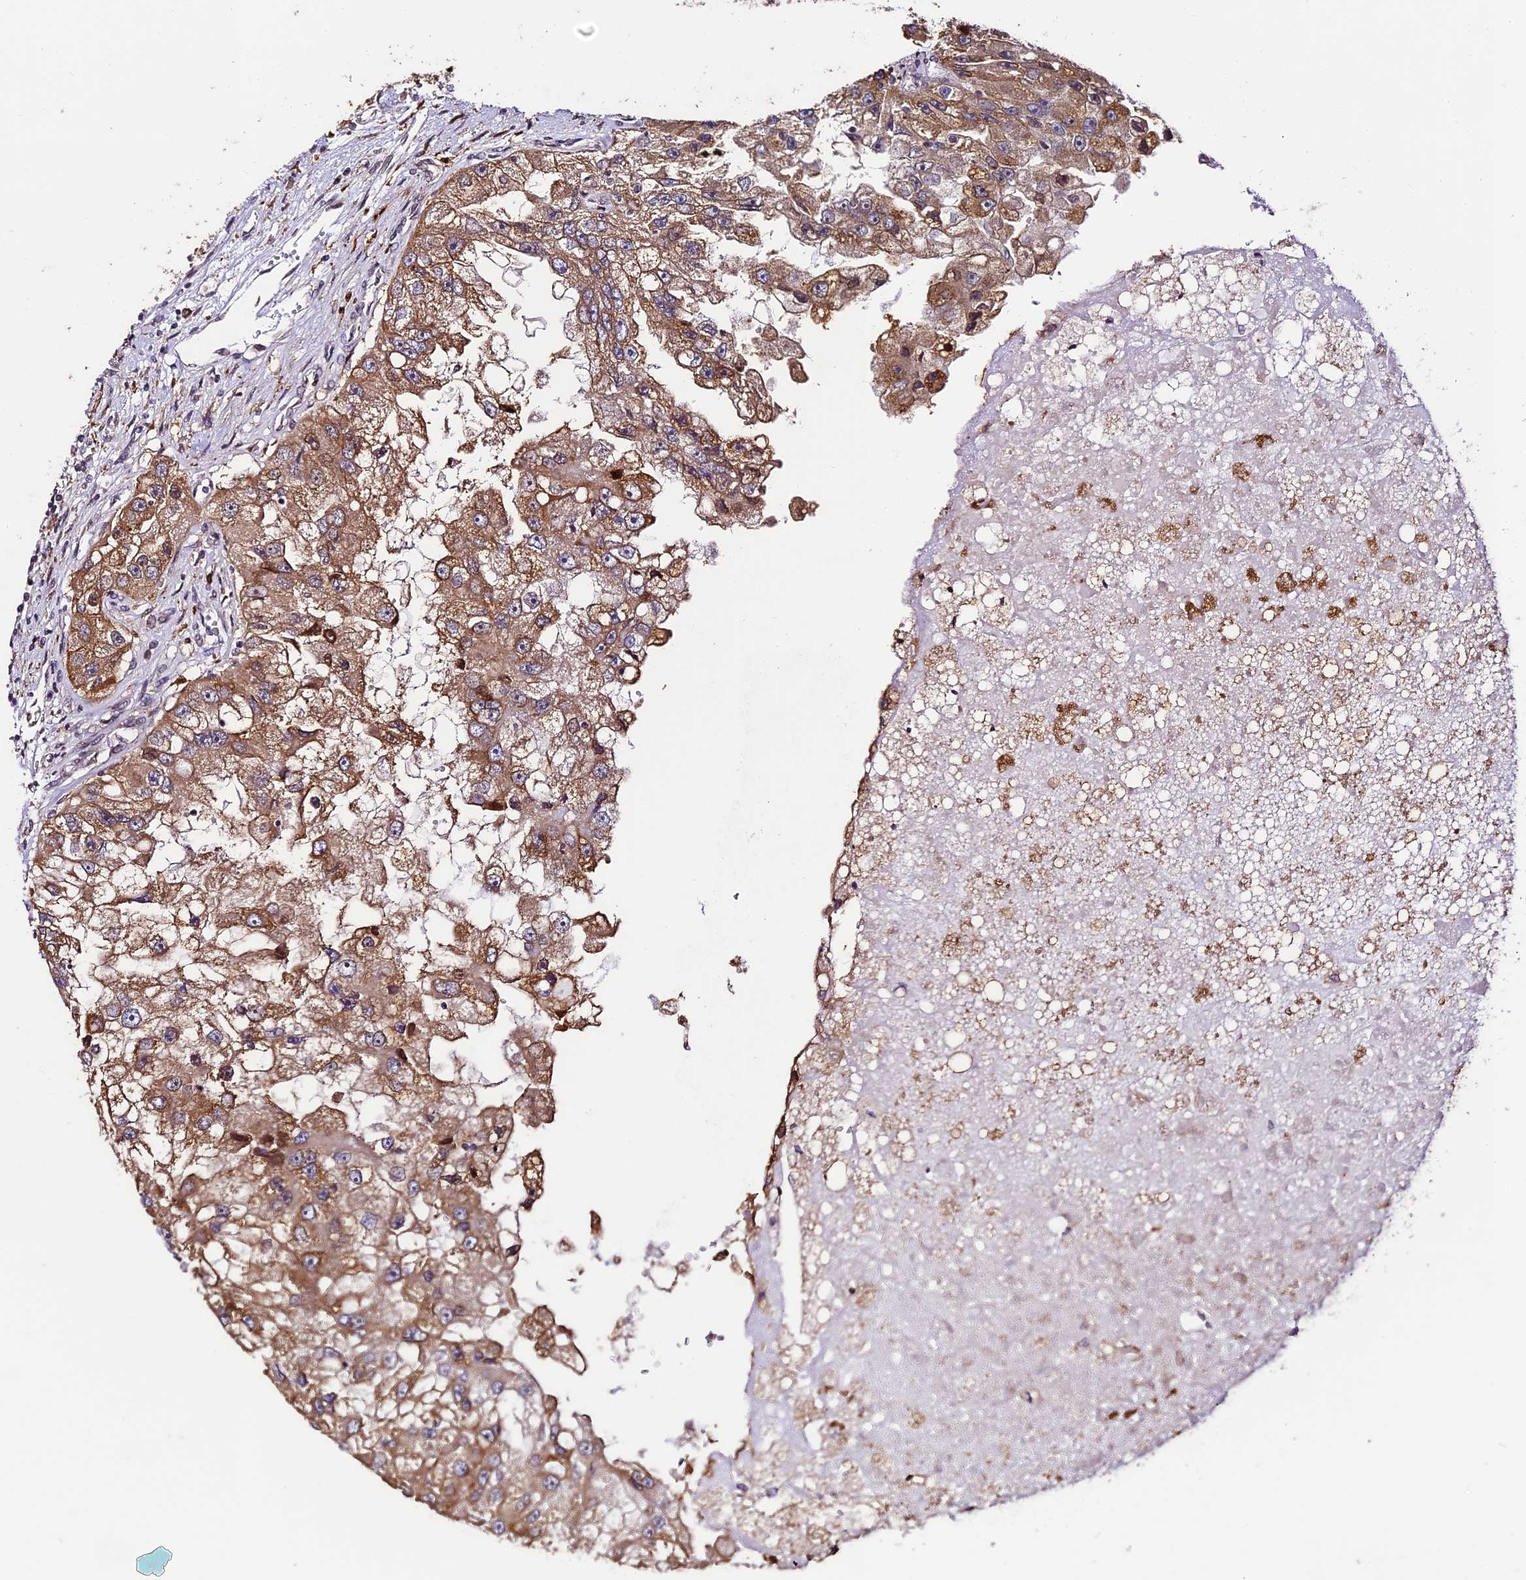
{"staining": {"intensity": "moderate", "quantity": ">75%", "location": "cytoplasmic/membranous"}, "tissue": "renal cancer", "cell_type": "Tumor cells", "image_type": "cancer", "snomed": [{"axis": "morphology", "description": "Adenocarcinoma, NOS"}, {"axis": "topography", "description": "Kidney"}], "caption": "Immunohistochemical staining of human renal adenocarcinoma shows medium levels of moderate cytoplasmic/membranous protein staining in about >75% of tumor cells.", "gene": "TRIM22", "patient": {"sex": "male", "age": 63}}